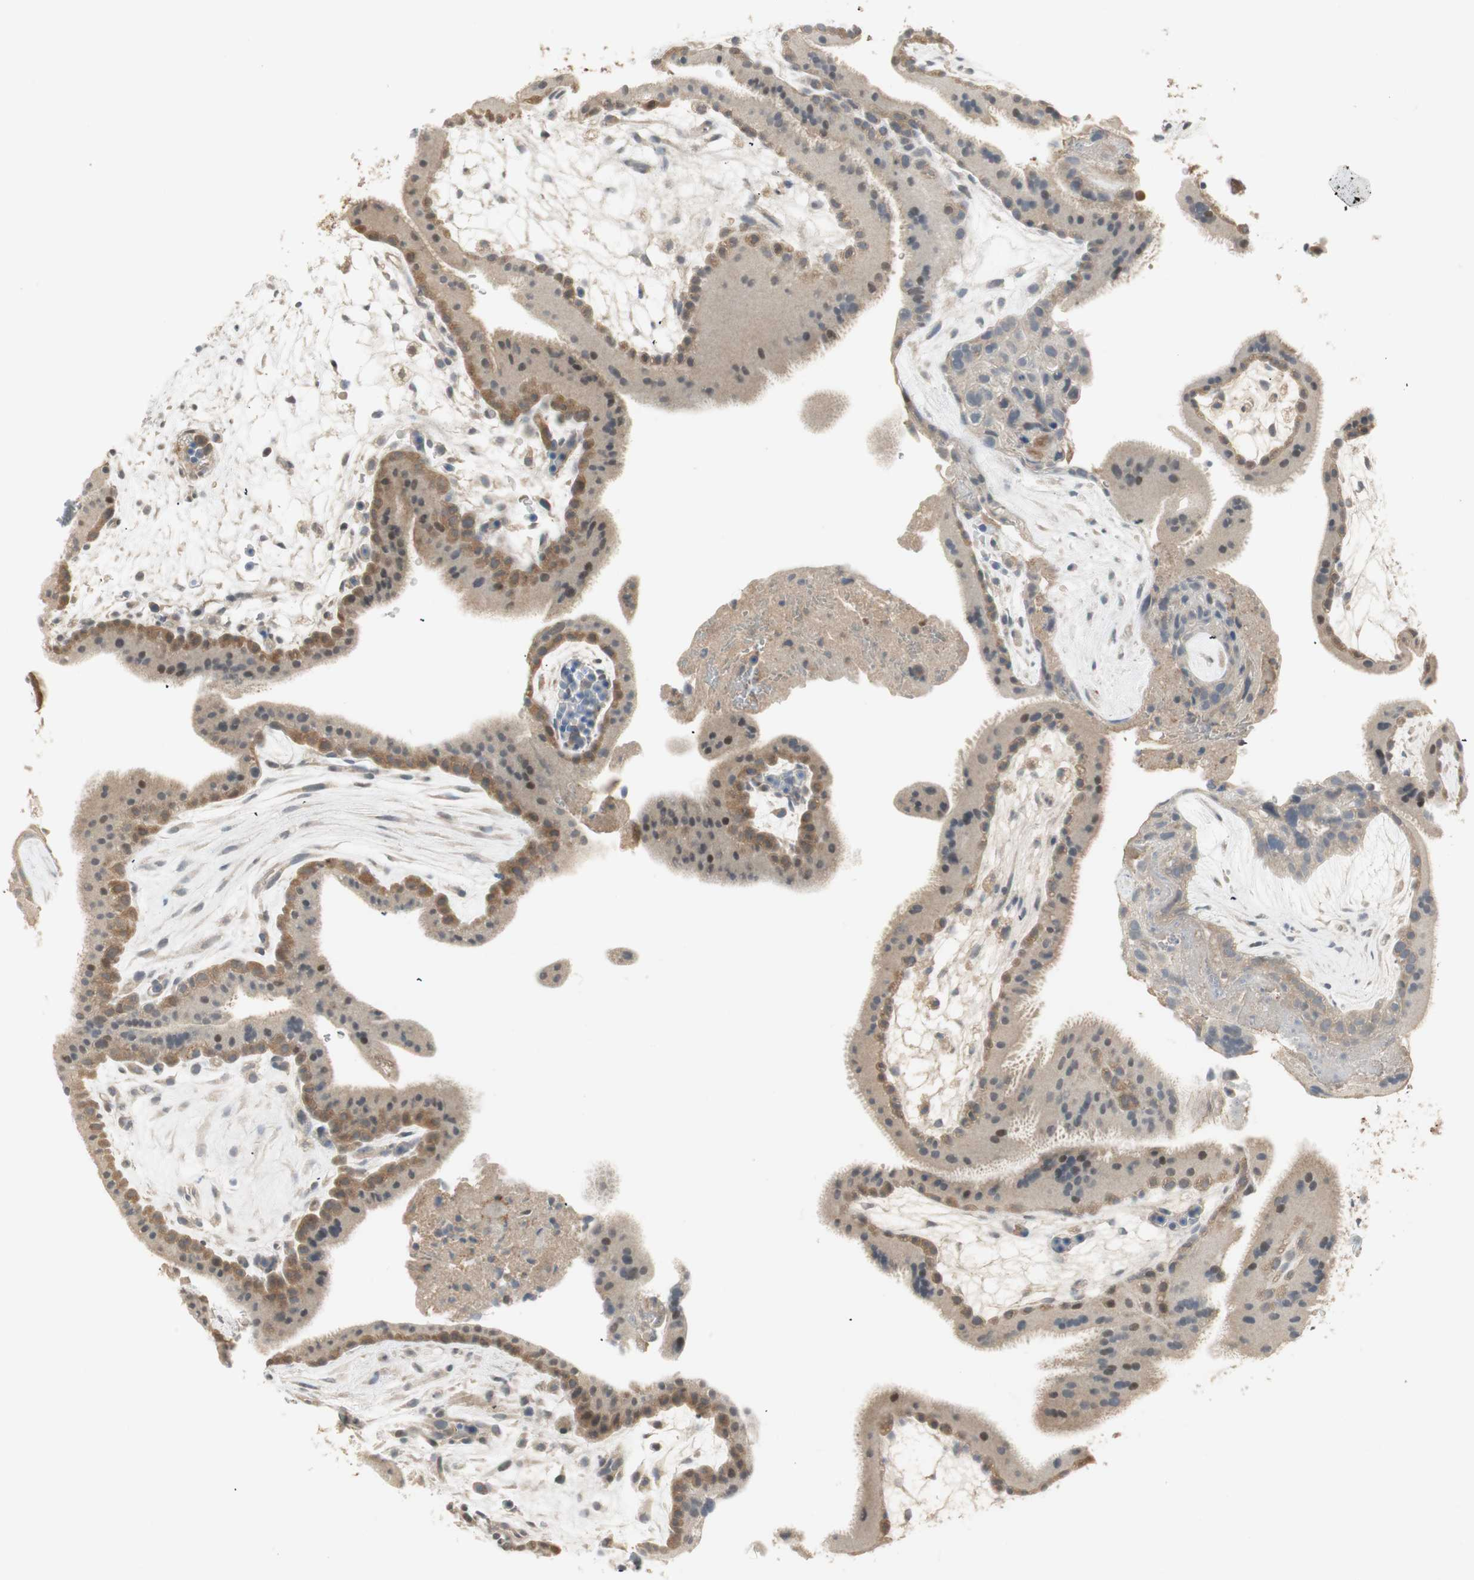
{"staining": {"intensity": "moderate", "quantity": ">75%", "location": "cytoplasmic/membranous,nuclear"}, "tissue": "placenta", "cell_type": "Trophoblastic cells", "image_type": "normal", "snomed": [{"axis": "morphology", "description": "Normal tissue, NOS"}, {"axis": "topography", "description": "Placenta"}], "caption": "Placenta stained for a protein (brown) reveals moderate cytoplasmic/membranous,nuclear positive positivity in about >75% of trophoblastic cells.", "gene": "USP2", "patient": {"sex": "female", "age": 19}}